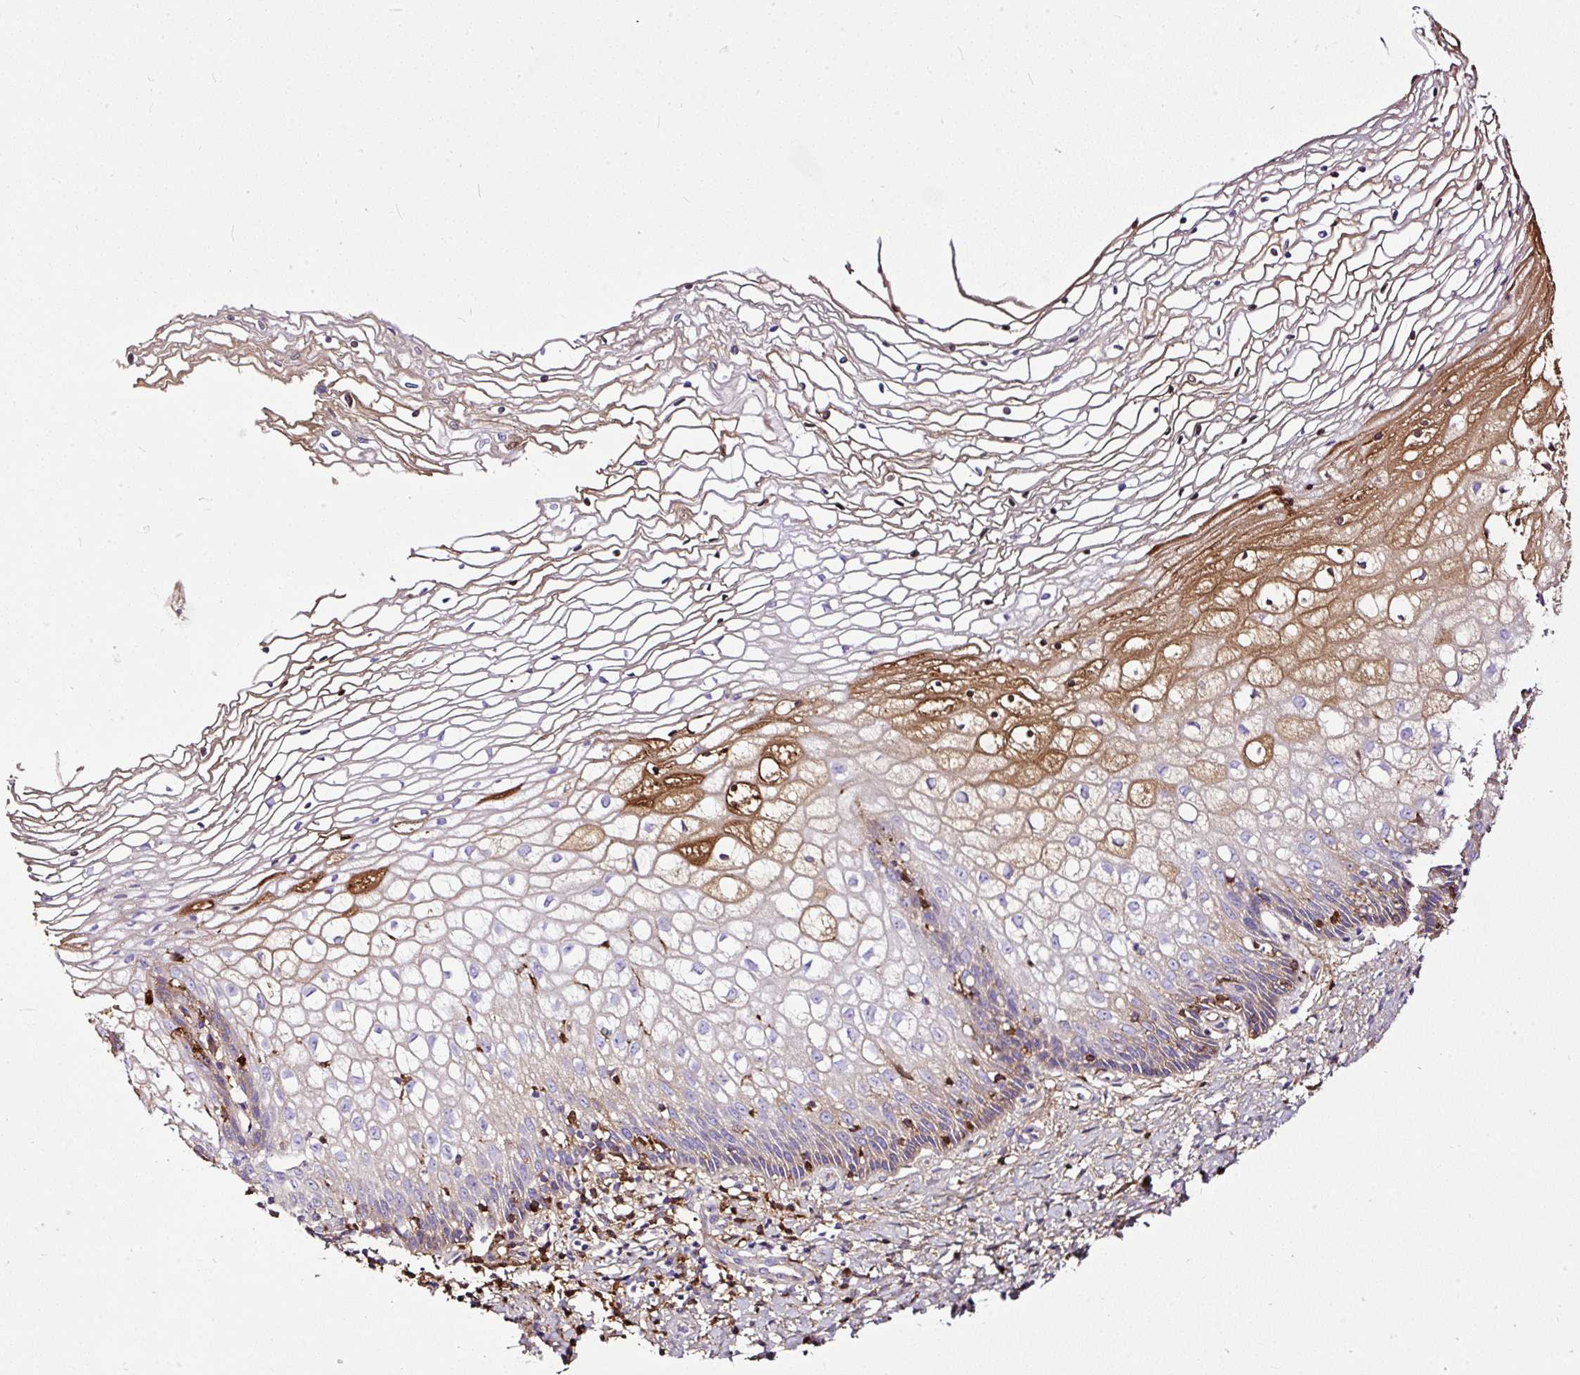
{"staining": {"intensity": "negative", "quantity": "none", "location": "none"}, "tissue": "cervix", "cell_type": "Glandular cells", "image_type": "normal", "snomed": [{"axis": "morphology", "description": "Normal tissue, NOS"}, {"axis": "topography", "description": "Cervix"}], "caption": "IHC histopathology image of unremarkable human cervix stained for a protein (brown), which reveals no expression in glandular cells.", "gene": "CLEC3B", "patient": {"sex": "female", "age": 36}}